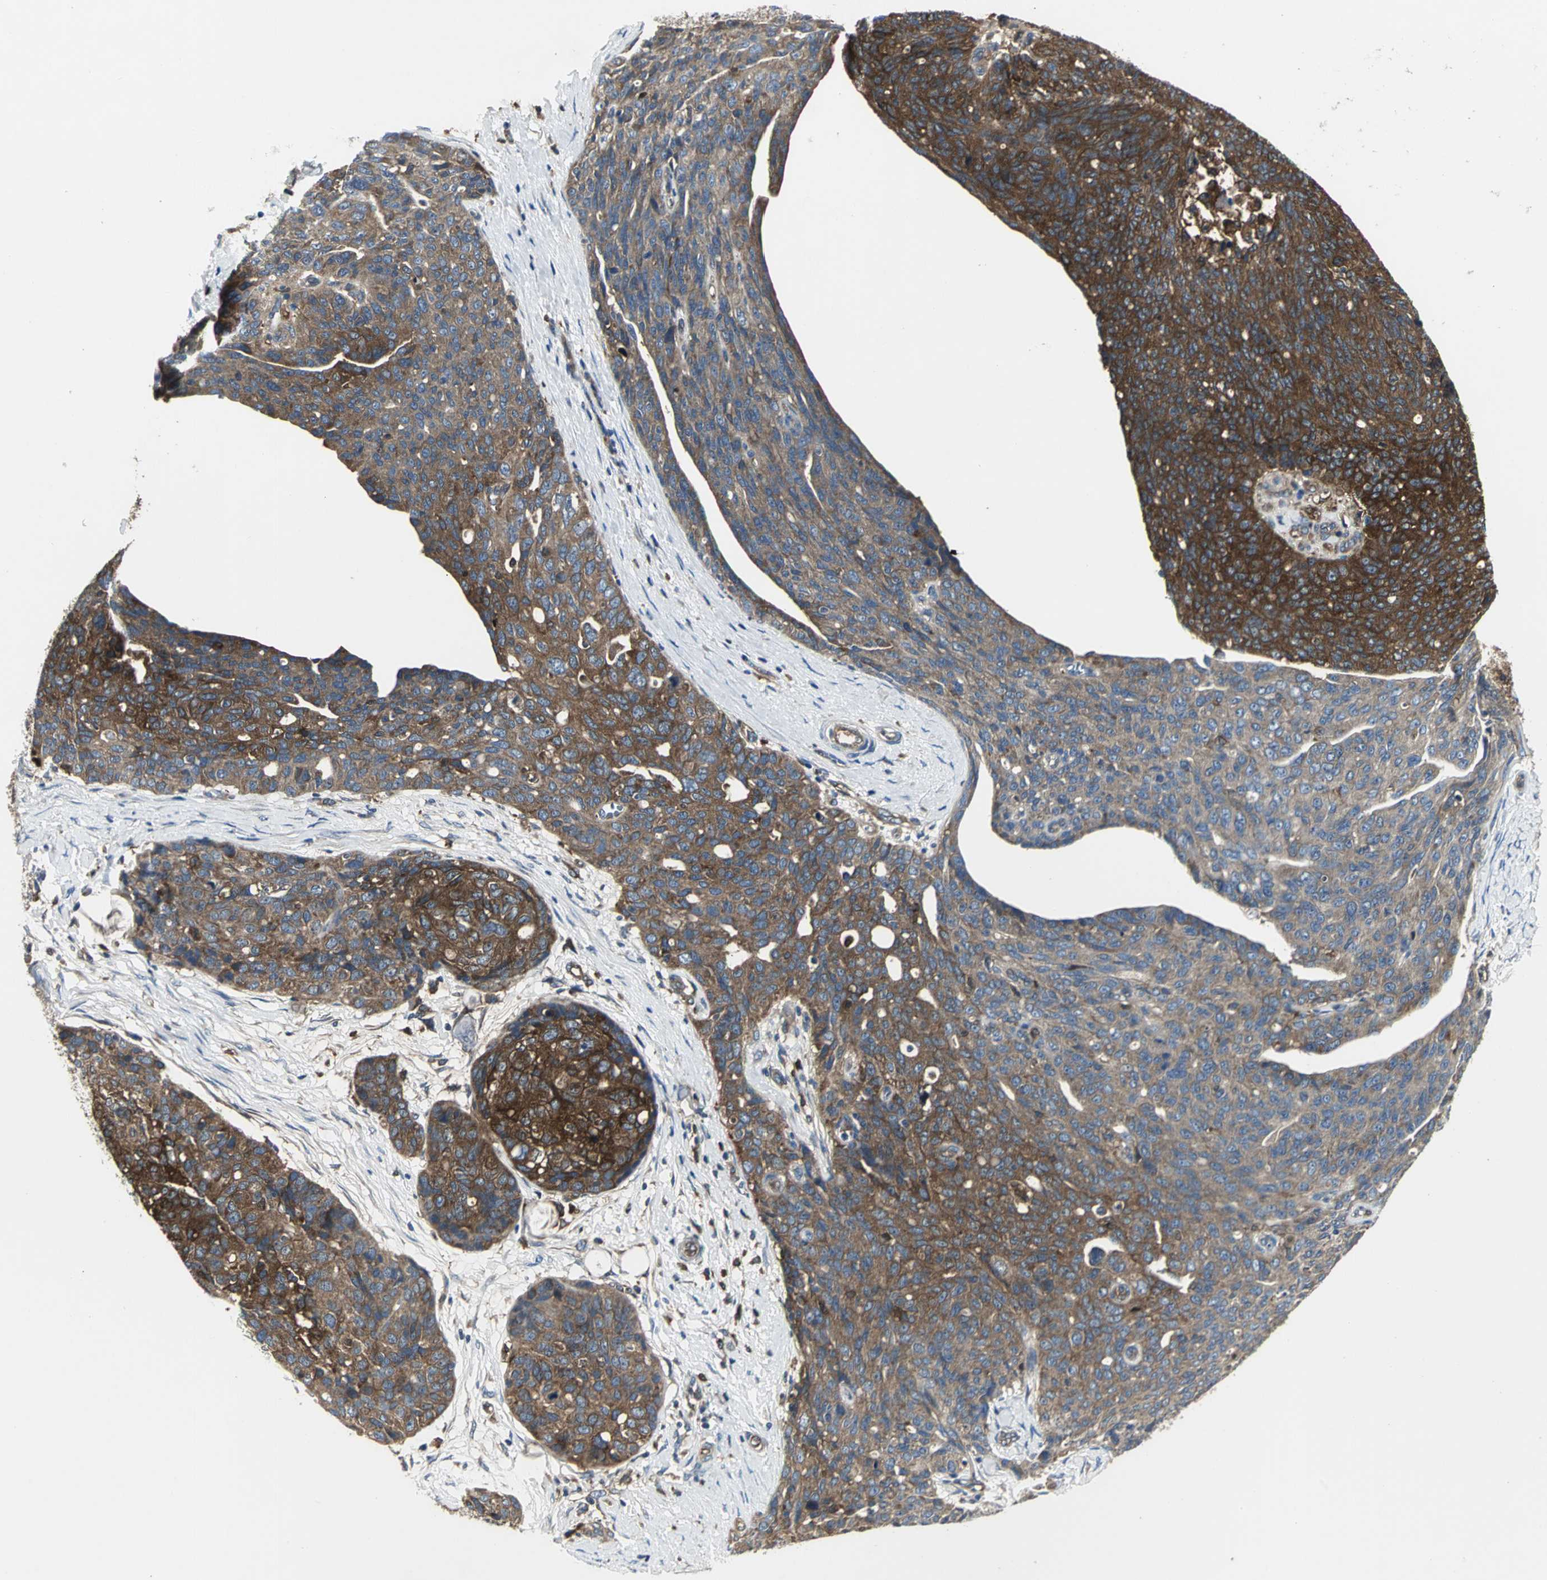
{"staining": {"intensity": "strong", "quantity": ">75%", "location": "cytoplasmic/membranous"}, "tissue": "ovarian cancer", "cell_type": "Tumor cells", "image_type": "cancer", "snomed": [{"axis": "morphology", "description": "Carcinoma, endometroid"}, {"axis": "topography", "description": "Ovary"}], "caption": "Protein staining of ovarian cancer (endometroid carcinoma) tissue displays strong cytoplasmic/membranous positivity in about >75% of tumor cells. (IHC, brightfield microscopy, high magnification).", "gene": "CHRNB1", "patient": {"sex": "female", "age": 60}}